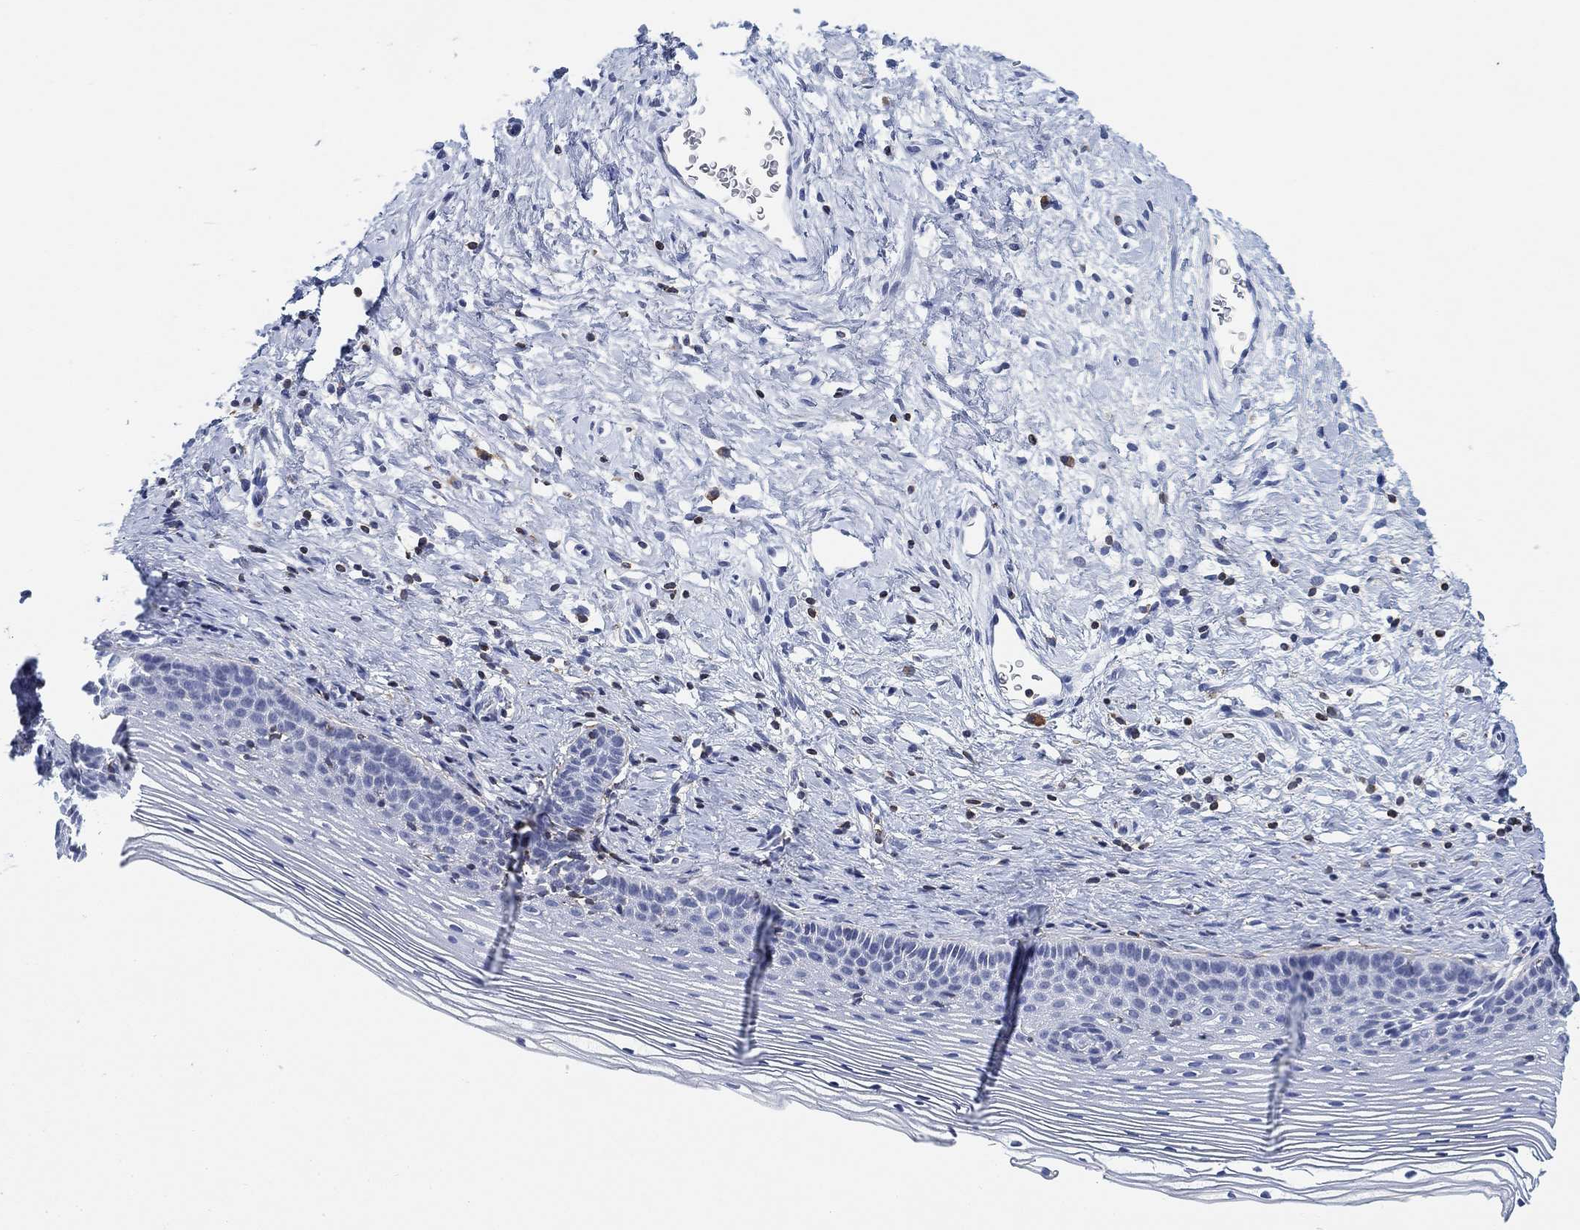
{"staining": {"intensity": "negative", "quantity": "none", "location": "none"}, "tissue": "cervix", "cell_type": "Glandular cells", "image_type": "normal", "snomed": [{"axis": "morphology", "description": "Normal tissue, NOS"}, {"axis": "topography", "description": "Cervix"}], "caption": "DAB (3,3'-diaminobenzidine) immunohistochemical staining of normal human cervix shows no significant expression in glandular cells.", "gene": "FYB1", "patient": {"sex": "female", "age": 39}}